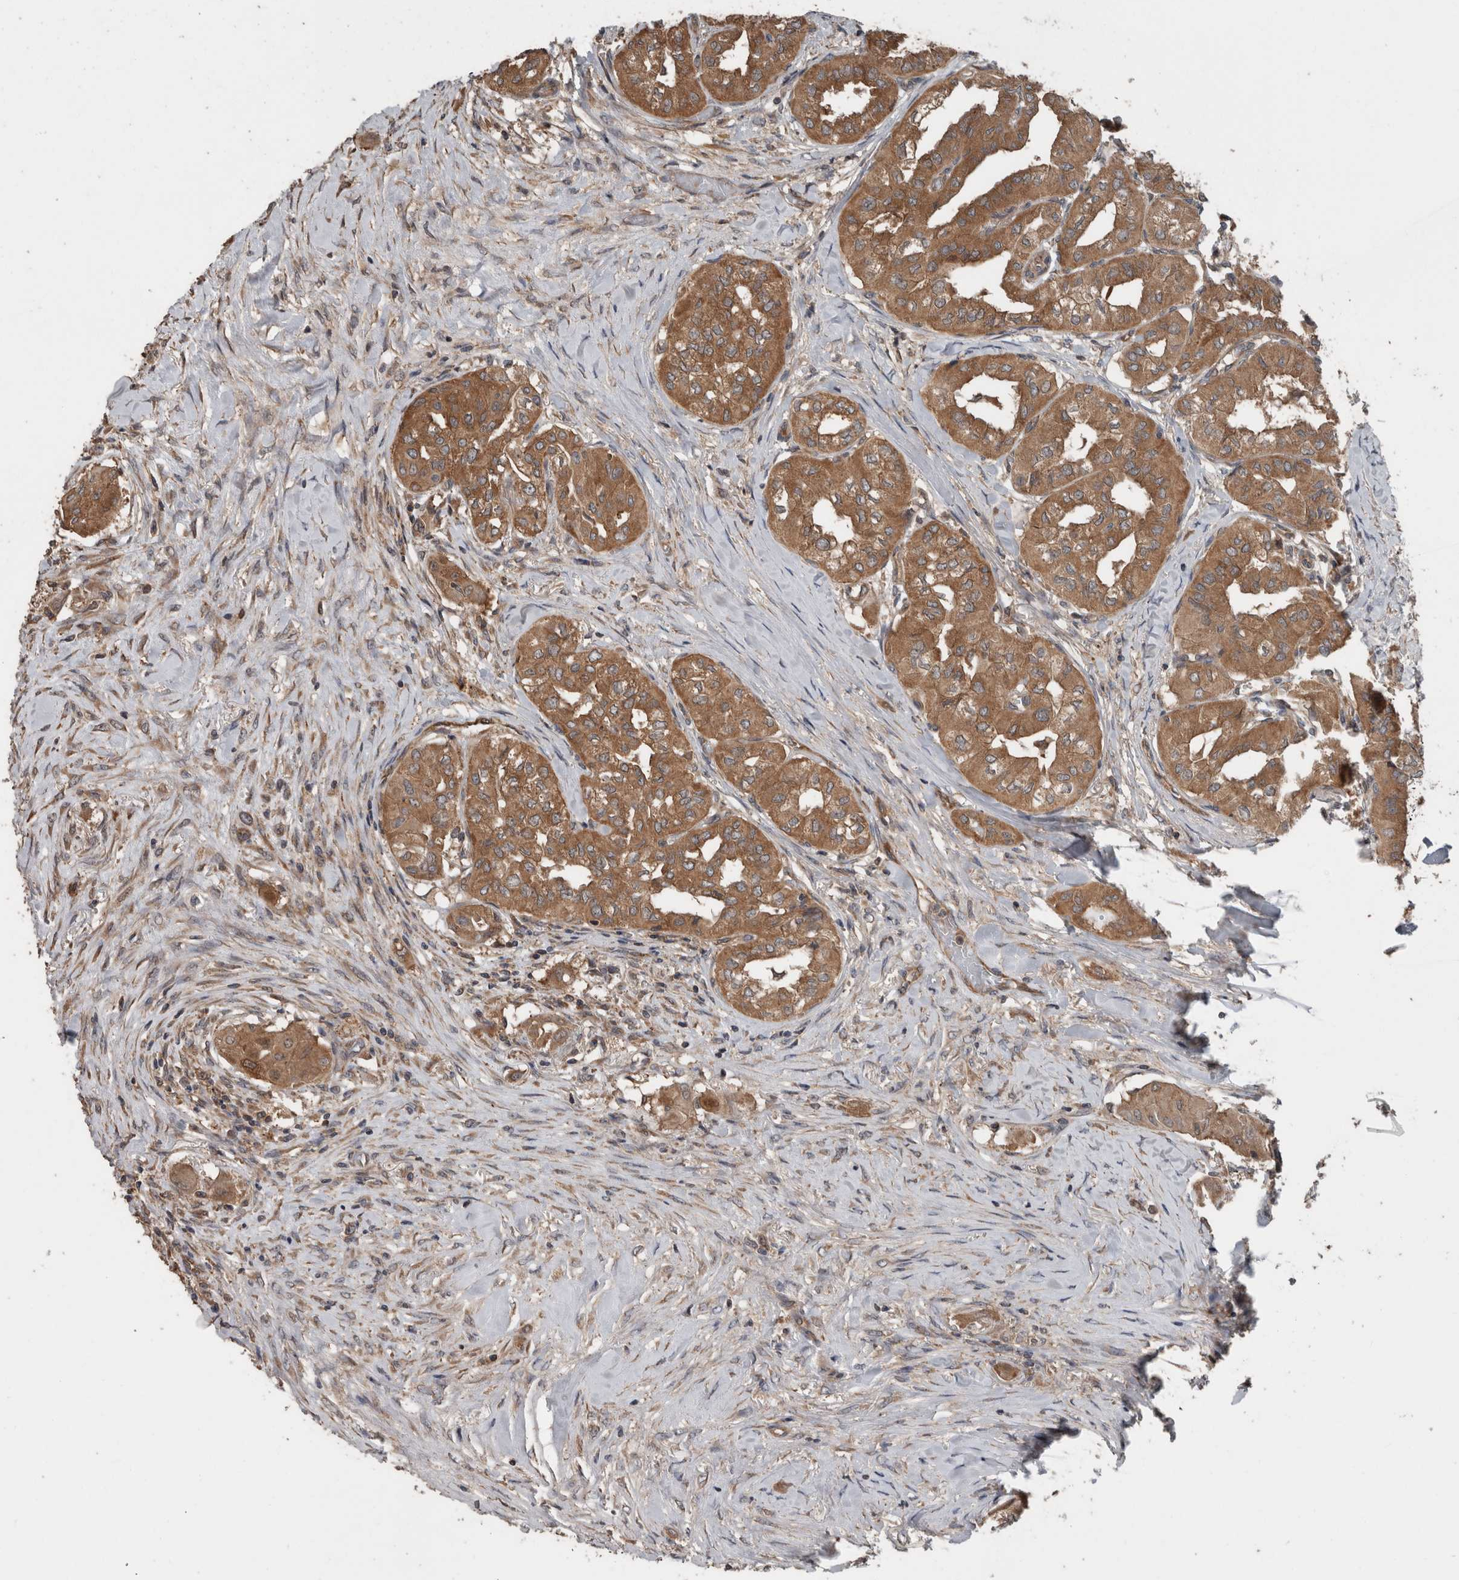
{"staining": {"intensity": "moderate", "quantity": ">75%", "location": "cytoplasmic/membranous"}, "tissue": "thyroid cancer", "cell_type": "Tumor cells", "image_type": "cancer", "snomed": [{"axis": "morphology", "description": "Papillary adenocarcinoma, NOS"}, {"axis": "topography", "description": "Thyroid gland"}], "caption": "Brown immunohistochemical staining in thyroid cancer (papillary adenocarcinoma) displays moderate cytoplasmic/membranous expression in approximately >75% of tumor cells. (DAB (3,3'-diaminobenzidine) IHC, brown staining for protein, blue staining for nuclei).", "gene": "RIOK3", "patient": {"sex": "female", "age": 59}}